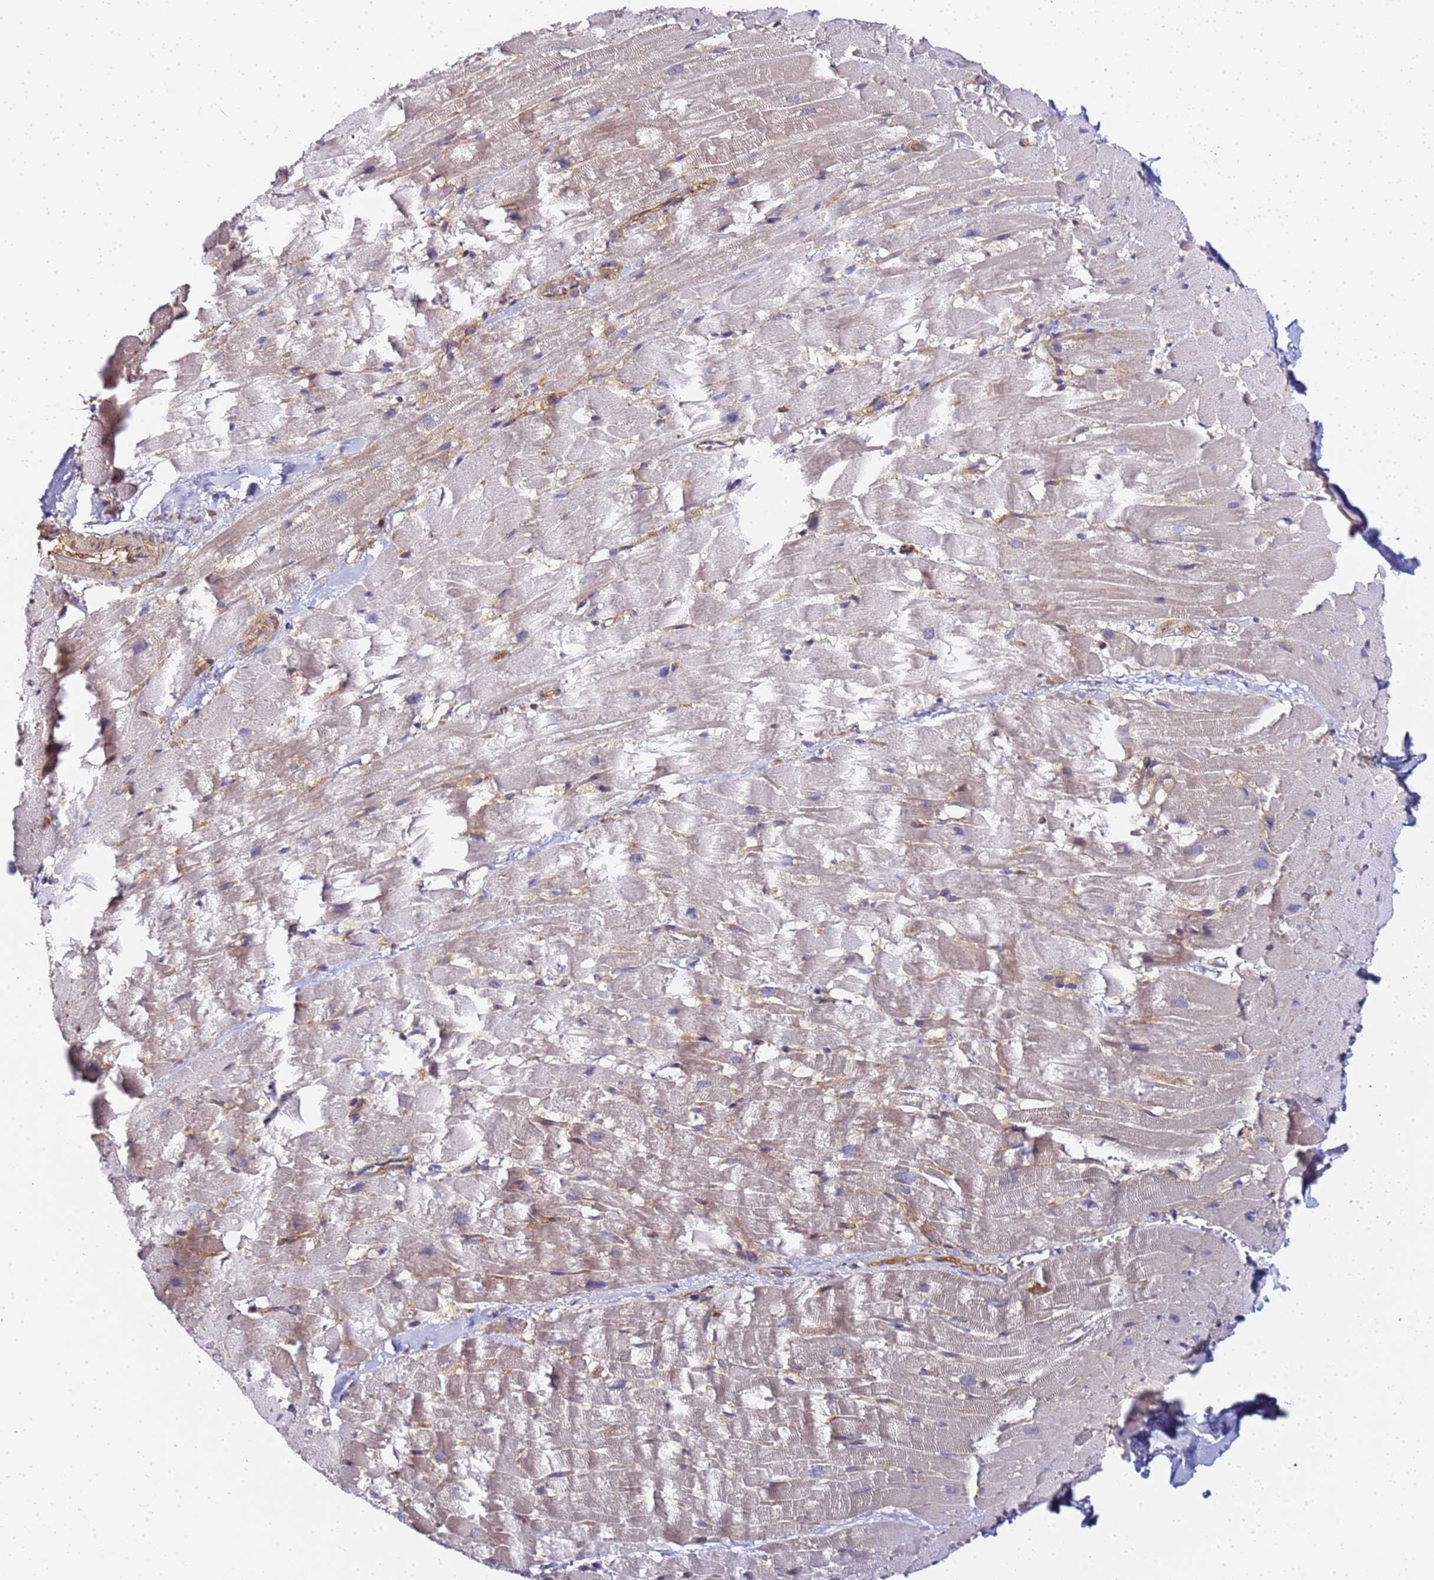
{"staining": {"intensity": "negative", "quantity": "none", "location": "none"}, "tissue": "heart muscle", "cell_type": "Cardiomyocytes", "image_type": "normal", "snomed": [{"axis": "morphology", "description": "Normal tissue, NOS"}, {"axis": "topography", "description": "Heart"}], "caption": "This photomicrograph is of benign heart muscle stained with immunohistochemistry to label a protein in brown with the nuclei are counter-stained blue. There is no staining in cardiomyocytes. Nuclei are stained in blue.", "gene": "CHM", "patient": {"sex": "male", "age": 37}}